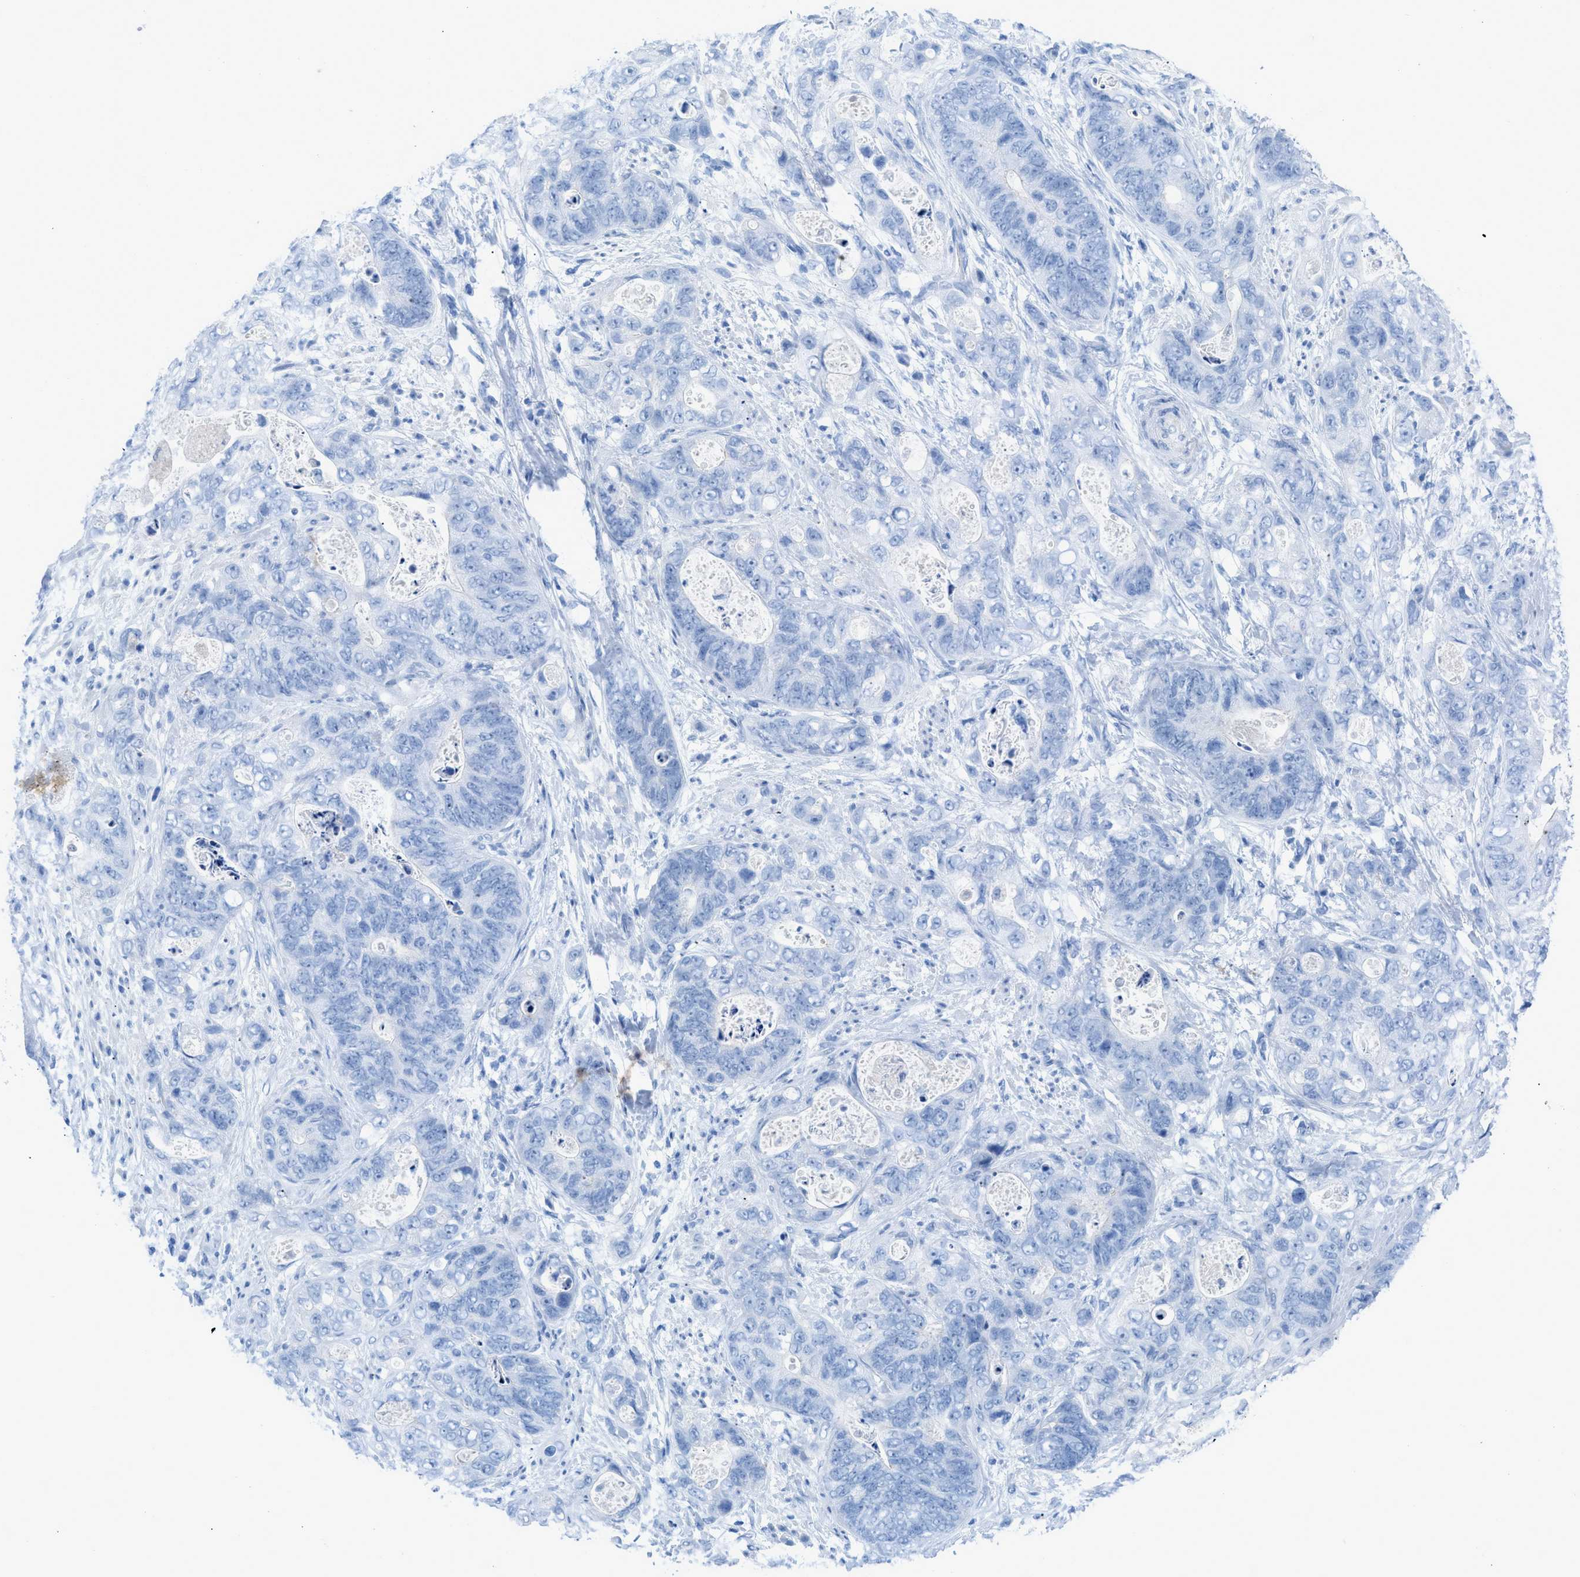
{"staining": {"intensity": "negative", "quantity": "none", "location": "none"}, "tissue": "stomach cancer", "cell_type": "Tumor cells", "image_type": "cancer", "snomed": [{"axis": "morphology", "description": "Adenocarcinoma, NOS"}, {"axis": "topography", "description": "Stomach"}], "caption": "Immunohistochemistry (IHC) photomicrograph of human stomach cancer (adenocarcinoma) stained for a protein (brown), which demonstrates no expression in tumor cells. (Brightfield microscopy of DAB (3,3'-diaminobenzidine) immunohistochemistry (IHC) at high magnification).", "gene": "TCL1A", "patient": {"sex": "female", "age": 89}}